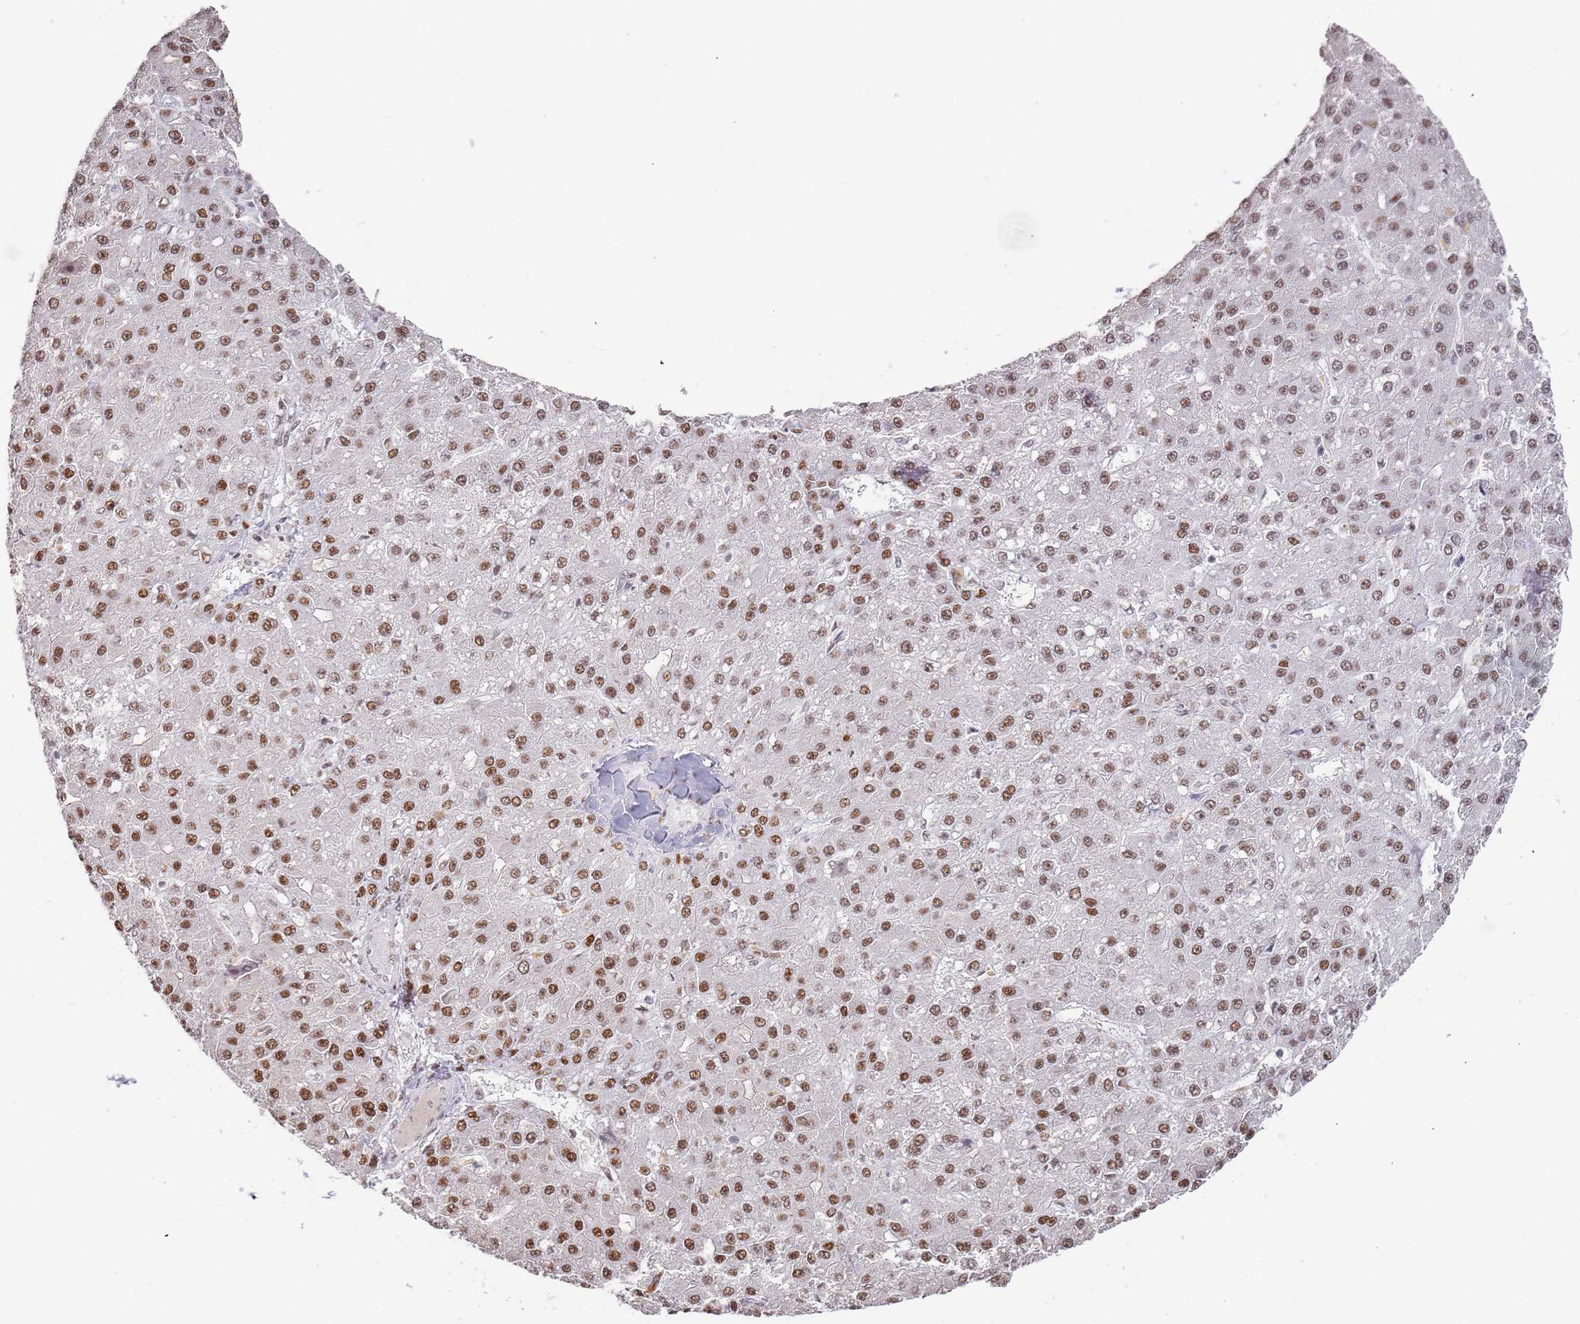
{"staining": {"intensity": "moderate", "quantity": ">75%", "location": "nuclear"}, "tissue": "liver cancer", "cell_type": "Tumor cells", "image_type": "cancer", "snomed": [{"axis": "morphology", "description": "Carcinoma, Hepatocellular, NOS"}, {"axis": "topography", "description": "Liver"}], "caption": "Human hepatocellular carcinoma (liver) stained with a protein marker shows moderate staining in tumor cells.", "gene": "AKAP8L", "patient": {"sex": "male", "age": 67}}